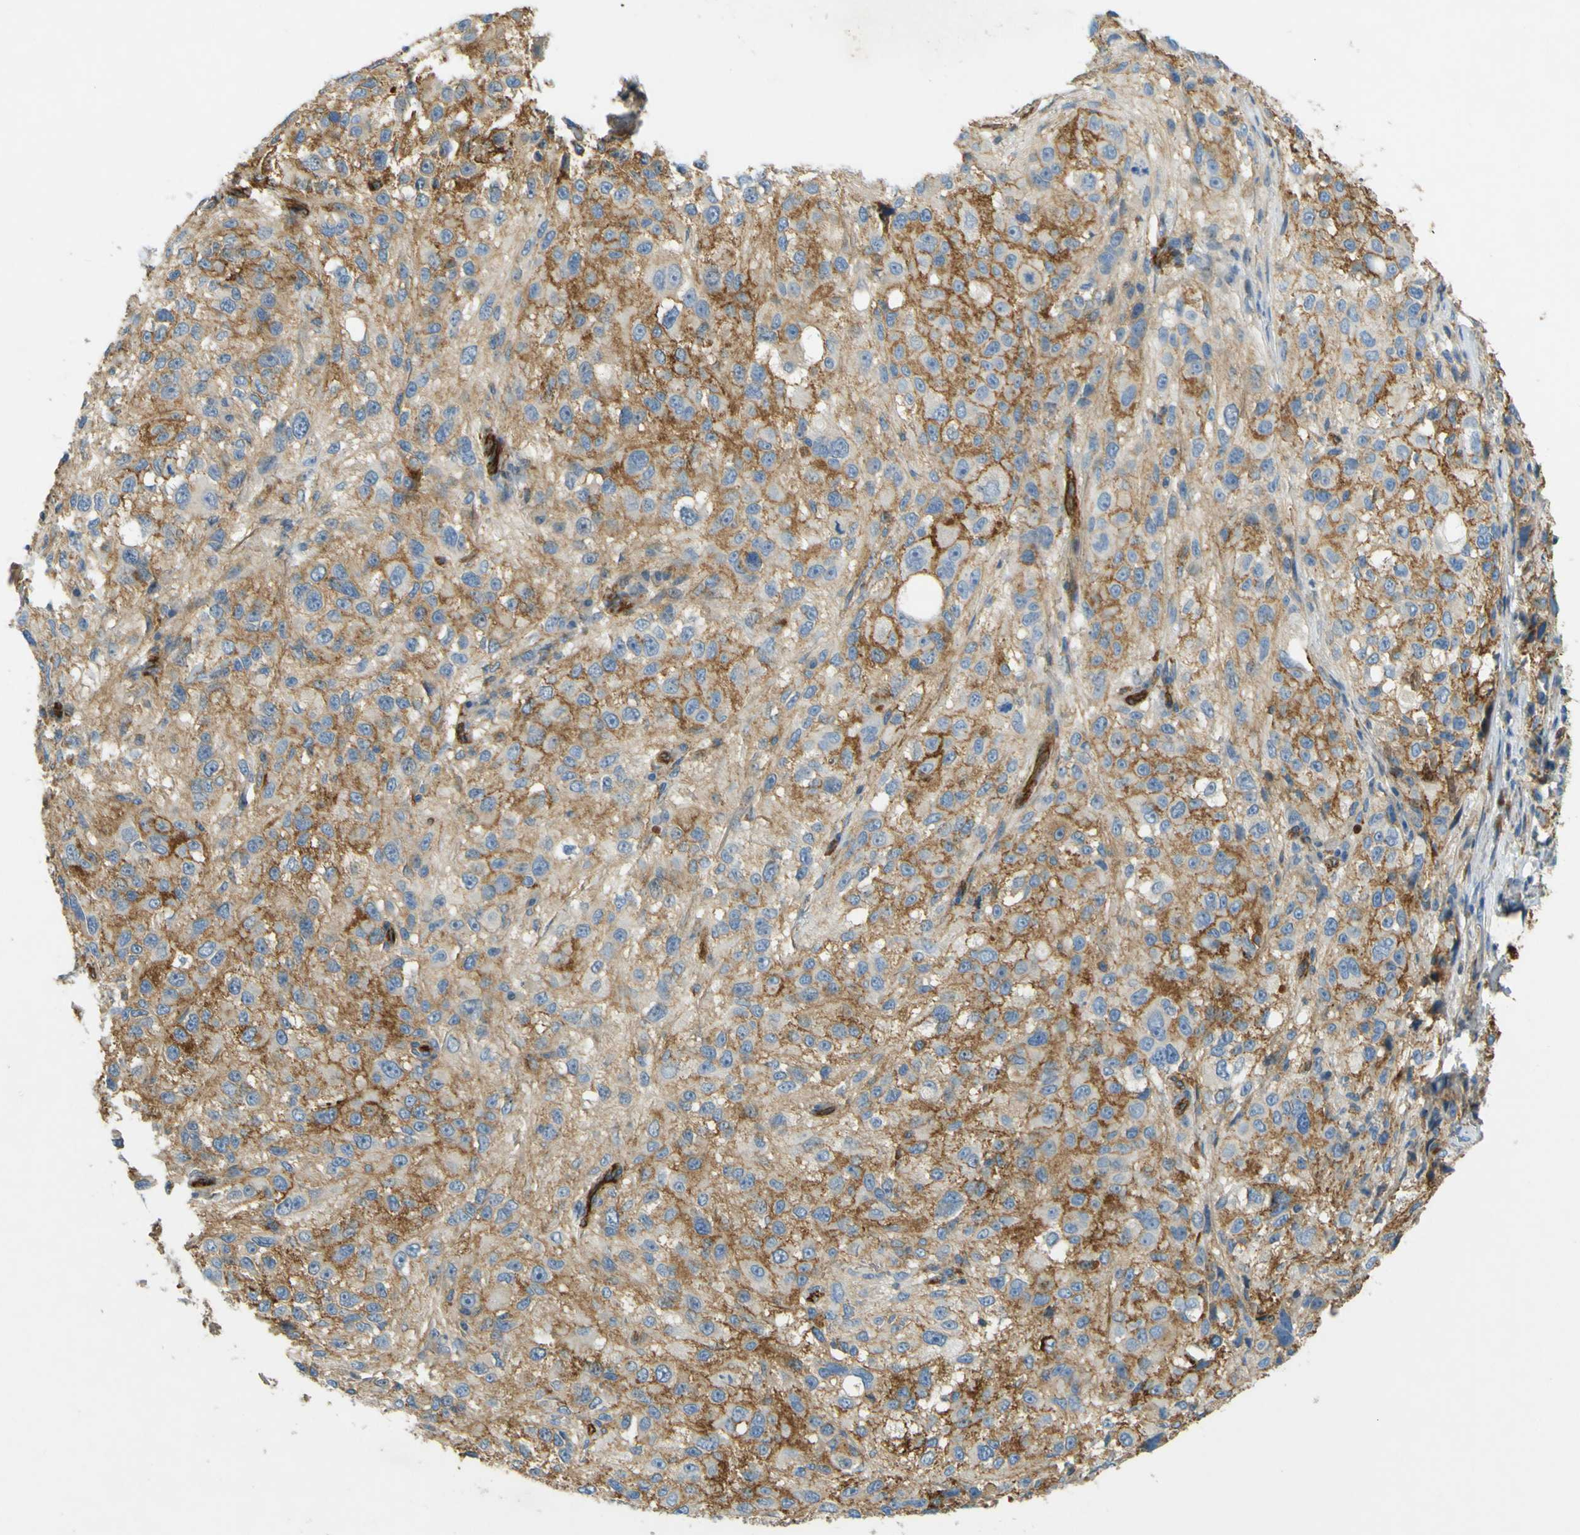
{"staining": {"intensity": "weak", "quantity": ">75%", "location": "cytoplasmic/membranous"}, "tissue": "melanoma", "cell_type": "Tumor cells", "image_type": "cancer", "snomed": [{"axis": "morphology", "description": "Necrosis, NOS"}, {"axis": "morphology", "description": "Malignant melanoma, NOS"}, {"axis": "topography", "description": "Skin"}], "caption": "Immunohistochemical staining of malignant melanoma displays weak cytoplasmic/membranous protein positivity in about >75% of tumor cells.", "gene": "PLXDC1", "patient": {"sex": "female", "age": 87}}